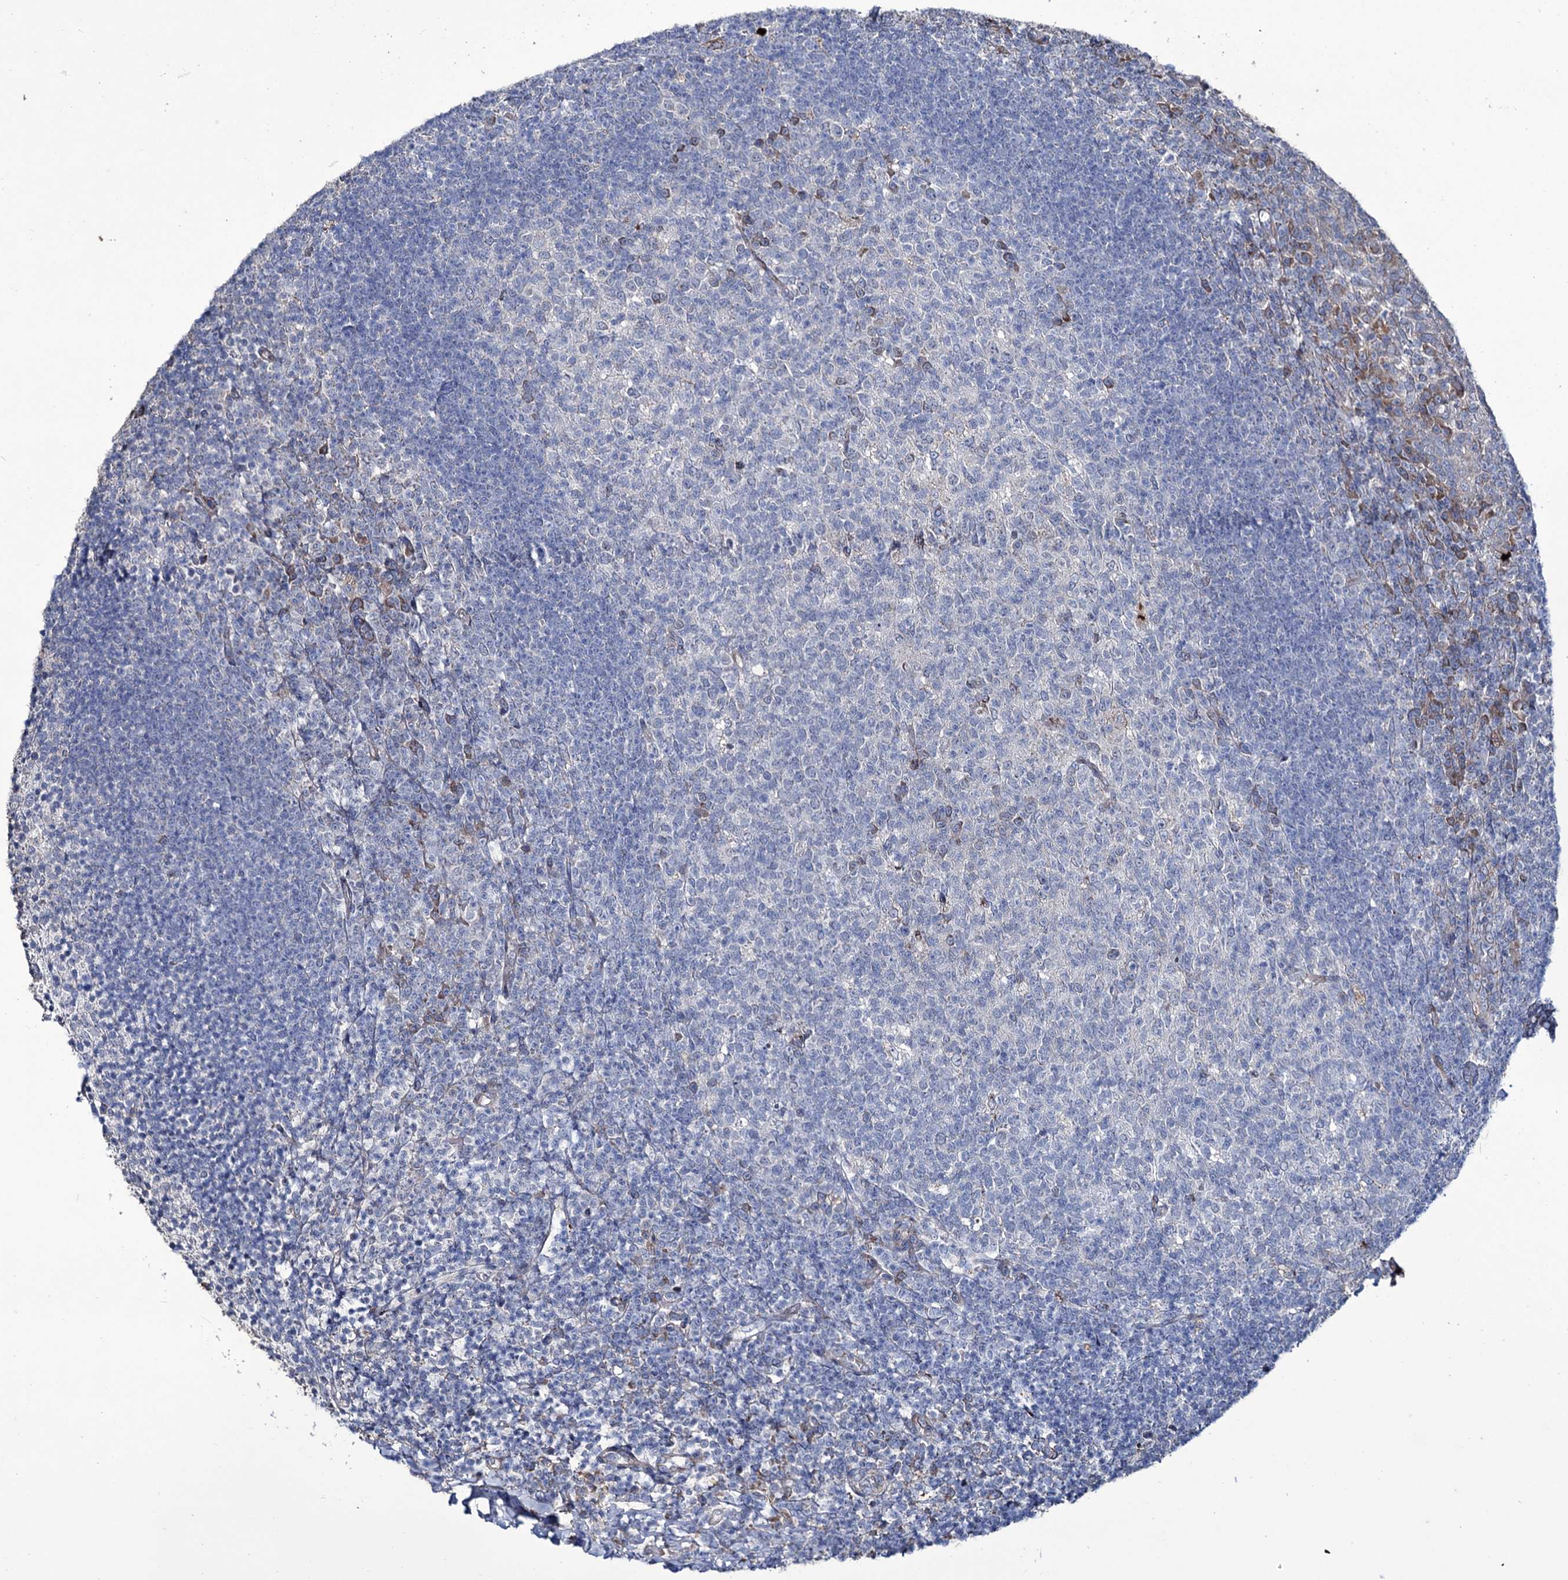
{"staining": {"intensity": "weak", "quantity": "<25%", "location": "cytoplasmic/membranous"}, "tissue": "tonsil", "cell_type": "Germinal center cells", "image_type": "normal", "snomed": [{"axis": "morphology", "description": "Normal tissue, NOS"}, {"axis": "topography", "description": "Tonsil"}], "caption": "An immunohistochemistry (IHC) micrograph of unremarkable tonsil is shown. There is no staining in germinal center cells of tonsil.", "gene": "TUBGCP5", "patient": {"sex": "female", "age": 10}}